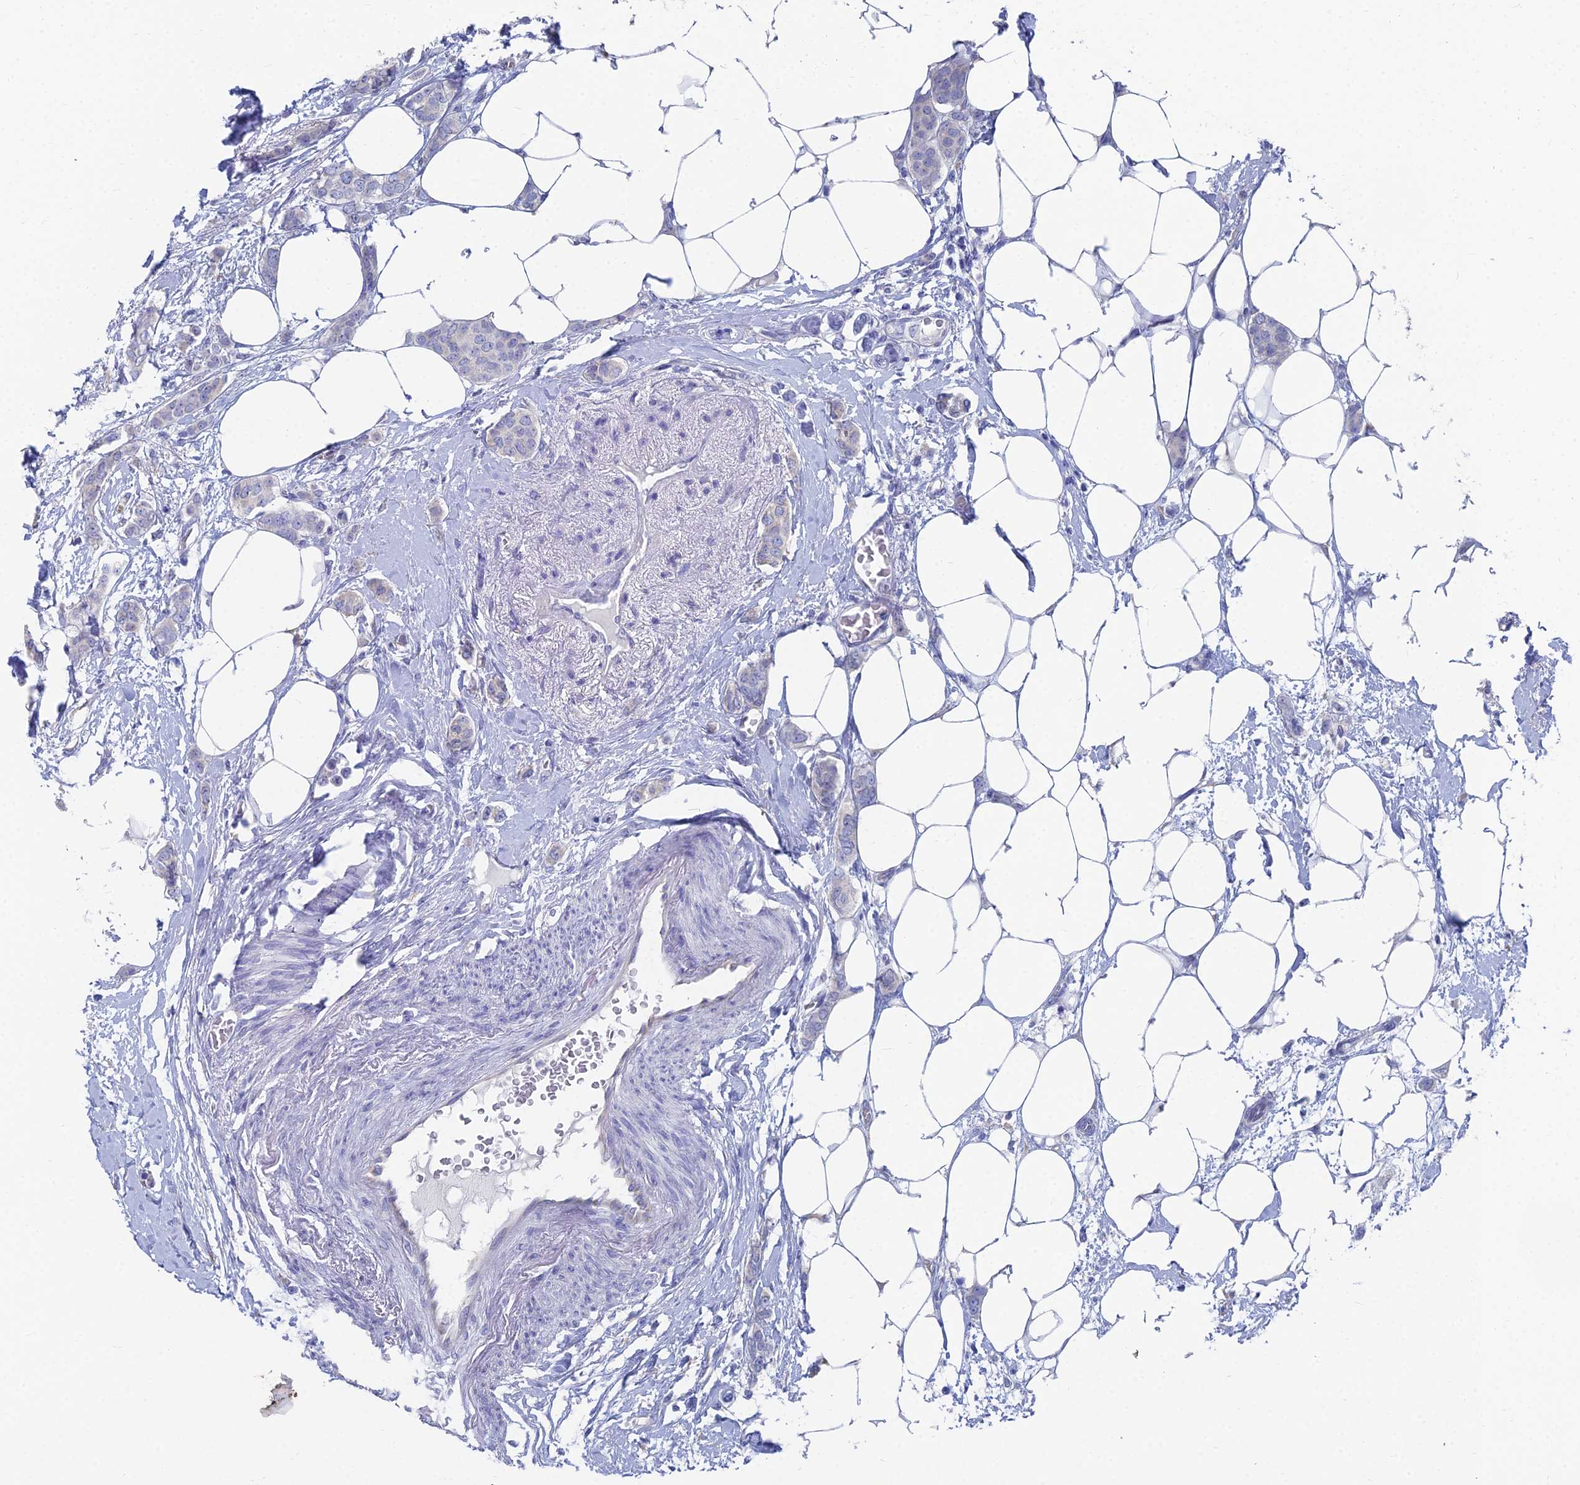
{"staining": {"intensity": "negative", "quantity": "none", "location": "none"}, "tissue": "breast cancer", "cell_type": "Tumor cells", "image_type": "cancer", "snomed": [{"axis": "morphology", "description": "Duct carcinoma"}, {"axis": "topography", "description": "Breast"}], "caption": "Breast cancer stained for a protein using immunohistochemistry shows no expression tumor cells.", "gene": "TNNT3", "patient": {"sex": "female", "age": 72}}